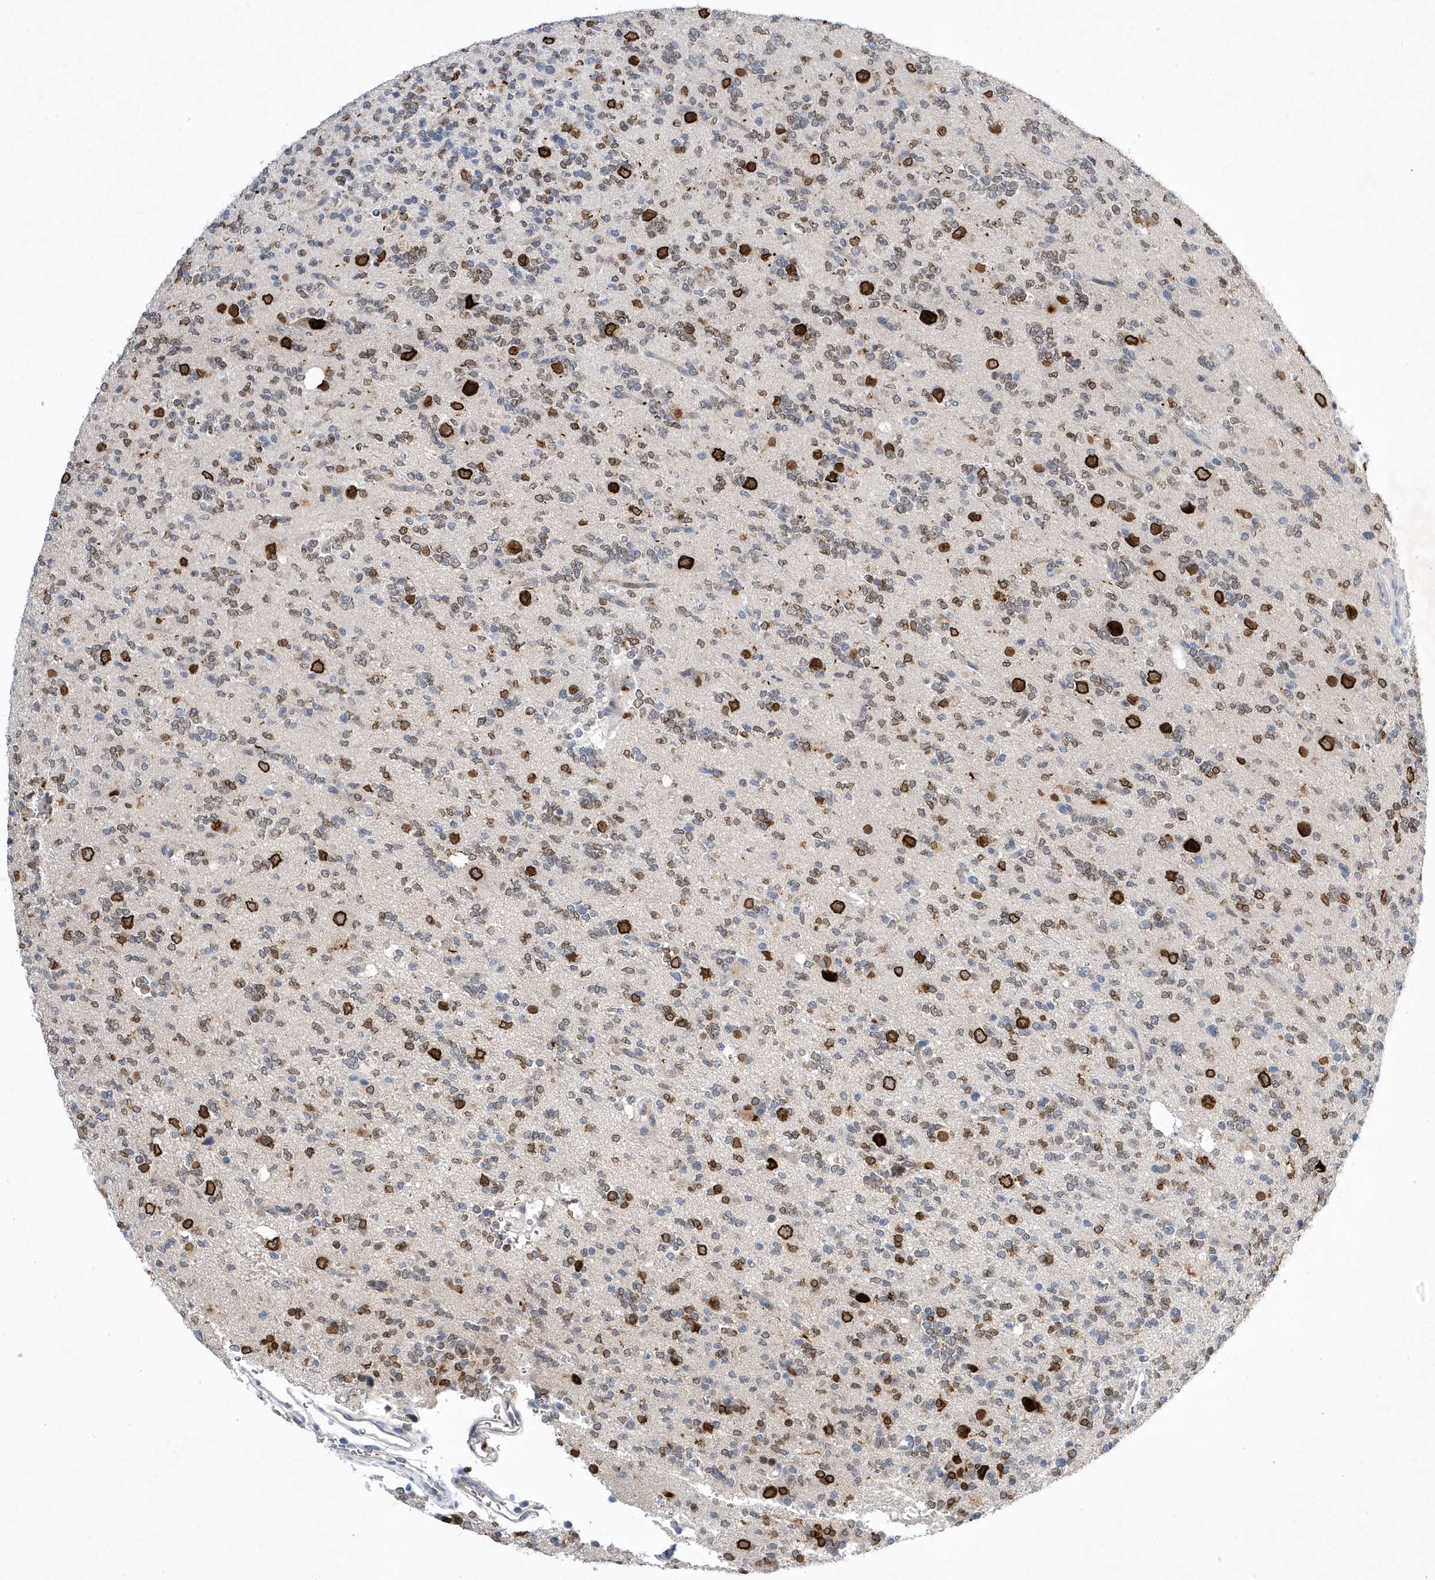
{"staining": {"intensity": "strong", "quantity": "25%-75%", "location": "cytoplasmic/membranous,nuclear"}, "tissue": "glioma", "cell_type": "Tumor cells", "image_type": "cancer", "snomed": [{"axis": "morphology", "description": "Glioma, malignant, High grade"}, {"axis": "topography", "description": "Brain"}], "caption": "Protein positivity by immunohistochemistry (IHC) exhibits strong cytoplasmic/membranous and nuclear expression in approximately 25%-75% of tumor cells in high-grade glioma (malignant). (Stains: DAB (3,3'-diaminobenzidine) in brown, nuclei in blue, Microscopy: brightfield microscopy at high magnification).", "gene": "ZNF875", "patient": {"sex": "female", "age": 62}}